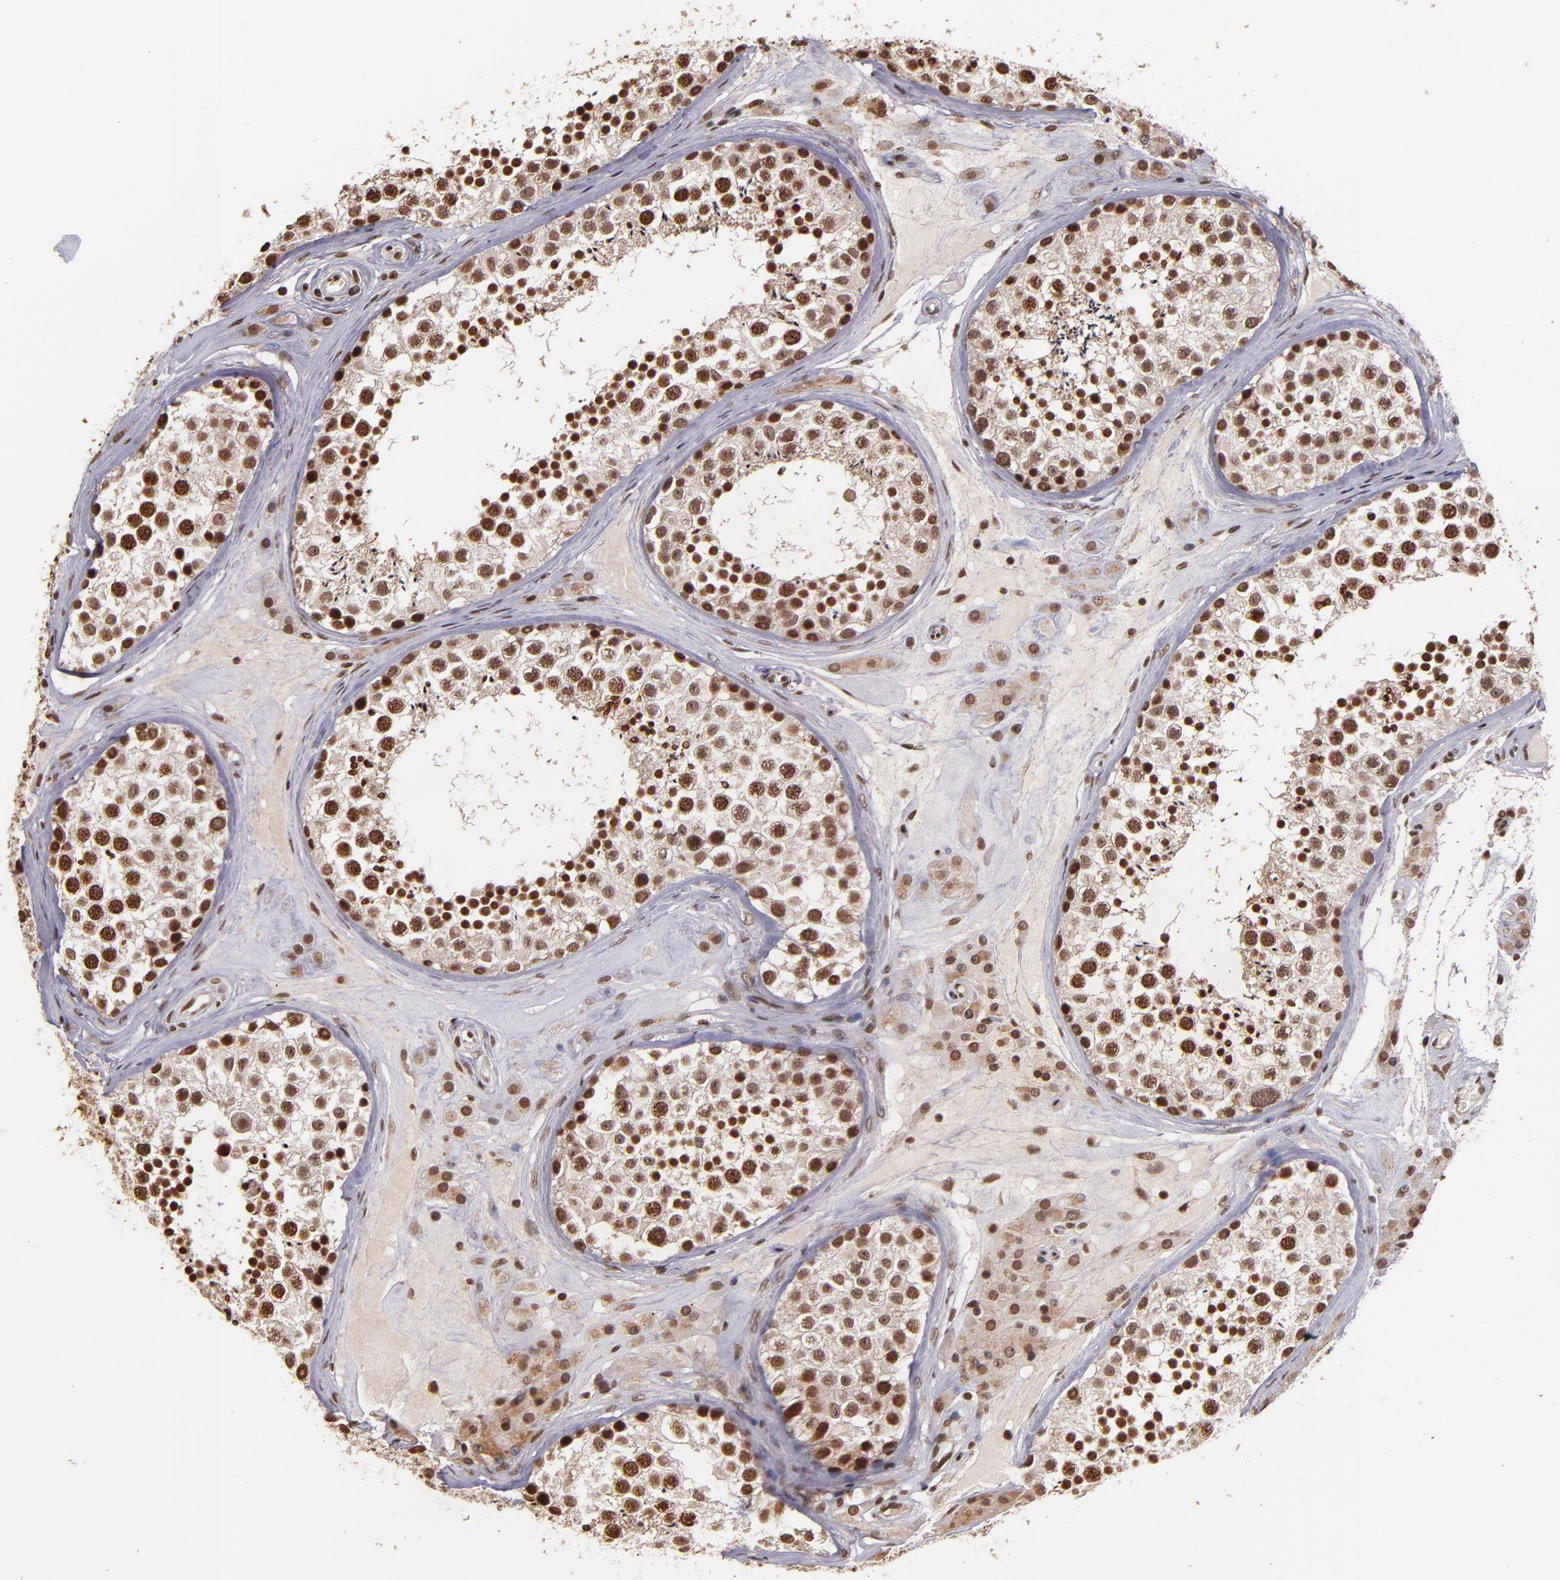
{"staining": {"intensity": "strong", "quantity": "25%-75%", "location": "nuclear"}, "tissue": "testis", "cell_type": "Cells in seminiferous ducts", "image_type": "normal", "snomed": [{"axis": "morphology", "description": "Normal tissue, NOS"}, {"axis": "topography", "description": "Testis"}], "caption": "Approximately 25%-75% of cells in seminiferous ducts in unremarkable testis show strong nuclear protein expression as visualized by brown immunohistochemical staining.", "gene": "CUL3", "patient": {"sex": "male", "age": 46}}